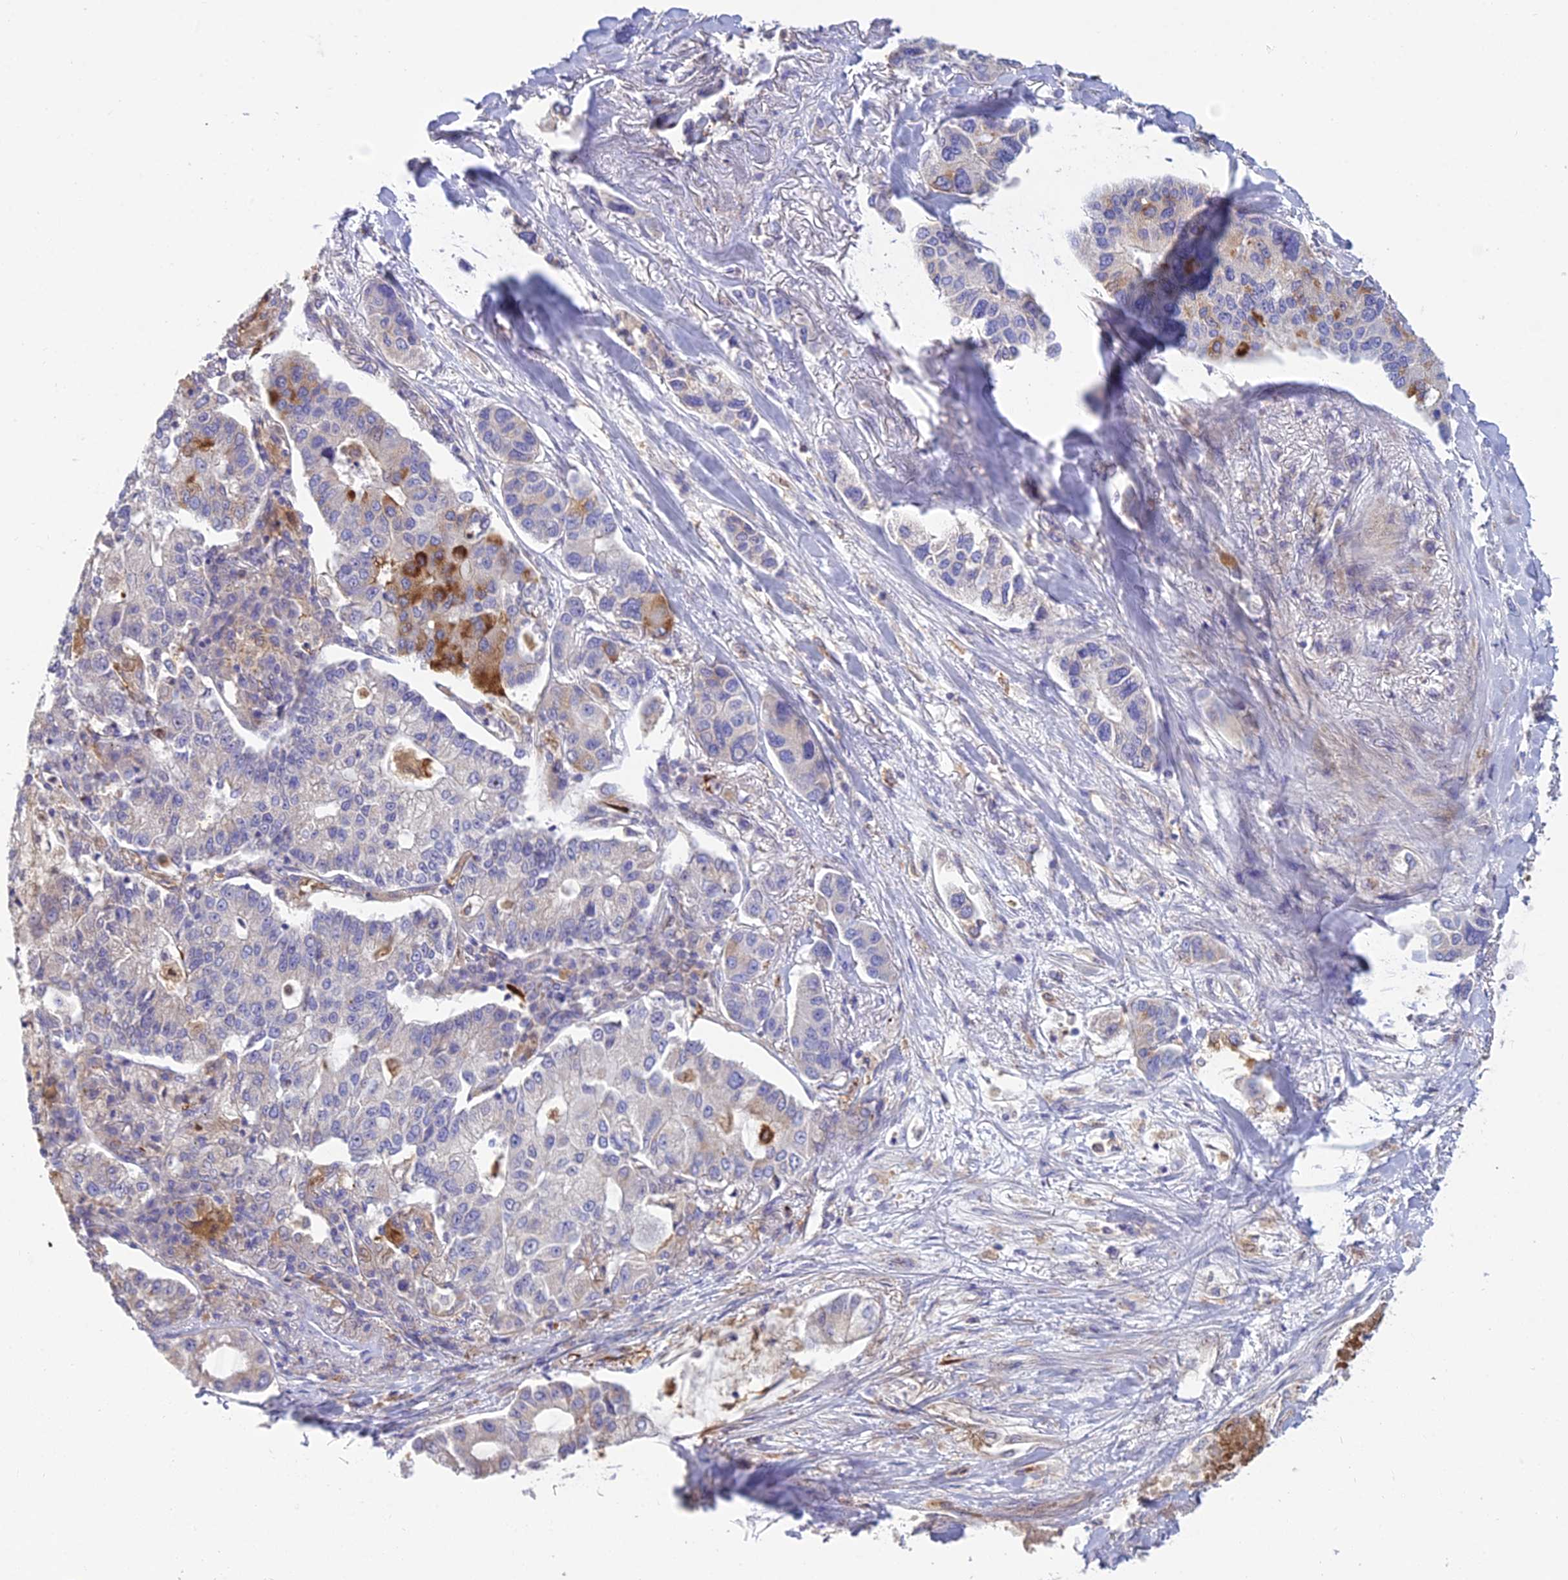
{"staining": {"intensity": "moderate", "quantity": "<25%", "location": "cytoplasmic/membranous"}, "tissue": "lung cancer", "cell_type": "Tumor cells", "image_type": "cancer", "snomed": [{"axis": "morphology", "description": "Adenocarcinoma, NOS"}, {"axis": "topography", "description": "Lung"}], "caption": "Moderate cytoplasmic/membranous staining for a protein is present in about <25% of tumor cells of lung adenocarcinoma using immunohistochemistry (IHC).", "gene": "DUS2", "patient": {"sex": "male", "age": 49}}